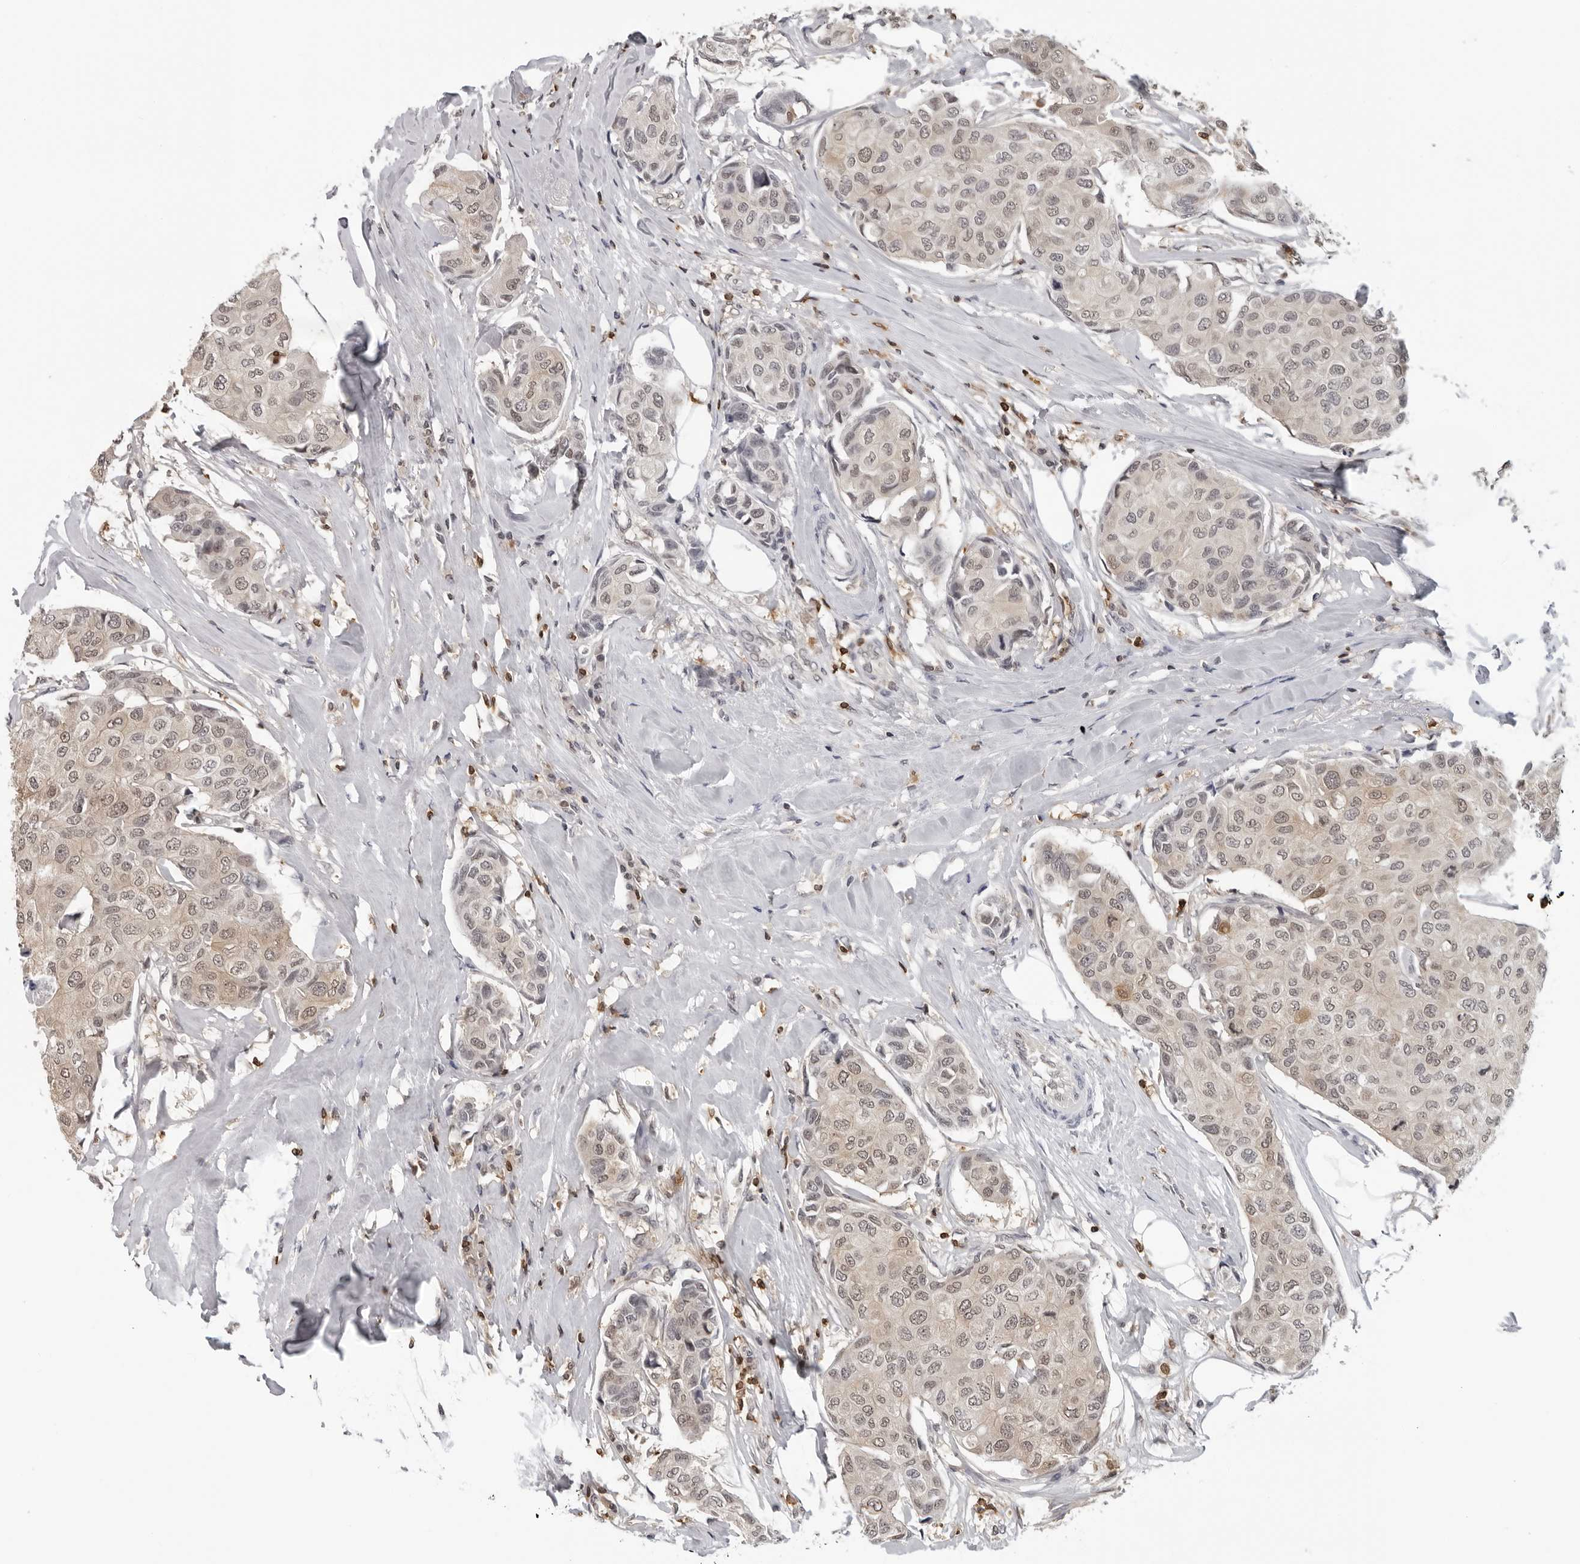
{"staining": {"intensity": "weak", "quantity": ">75%", "location": "cytoplasmic/membranous,nuclear"}, "tissue": "breast cancer", "cell_type": "Tumor cells", "image_type": "cancer", "snomed": [{"axis": "morphology", "description": "Duct carcinoma"}, {"axis": "topography", "description": "Breast"}], "caption": "Weak cytoplasmic/membranous and nuclear expression for a protein is identified in approximately >75% of tumor cells of intraductal carcinoma (breast) using IHC.", "gene": "HSPH1", "patient": {"sex": "female", "age": 80}}